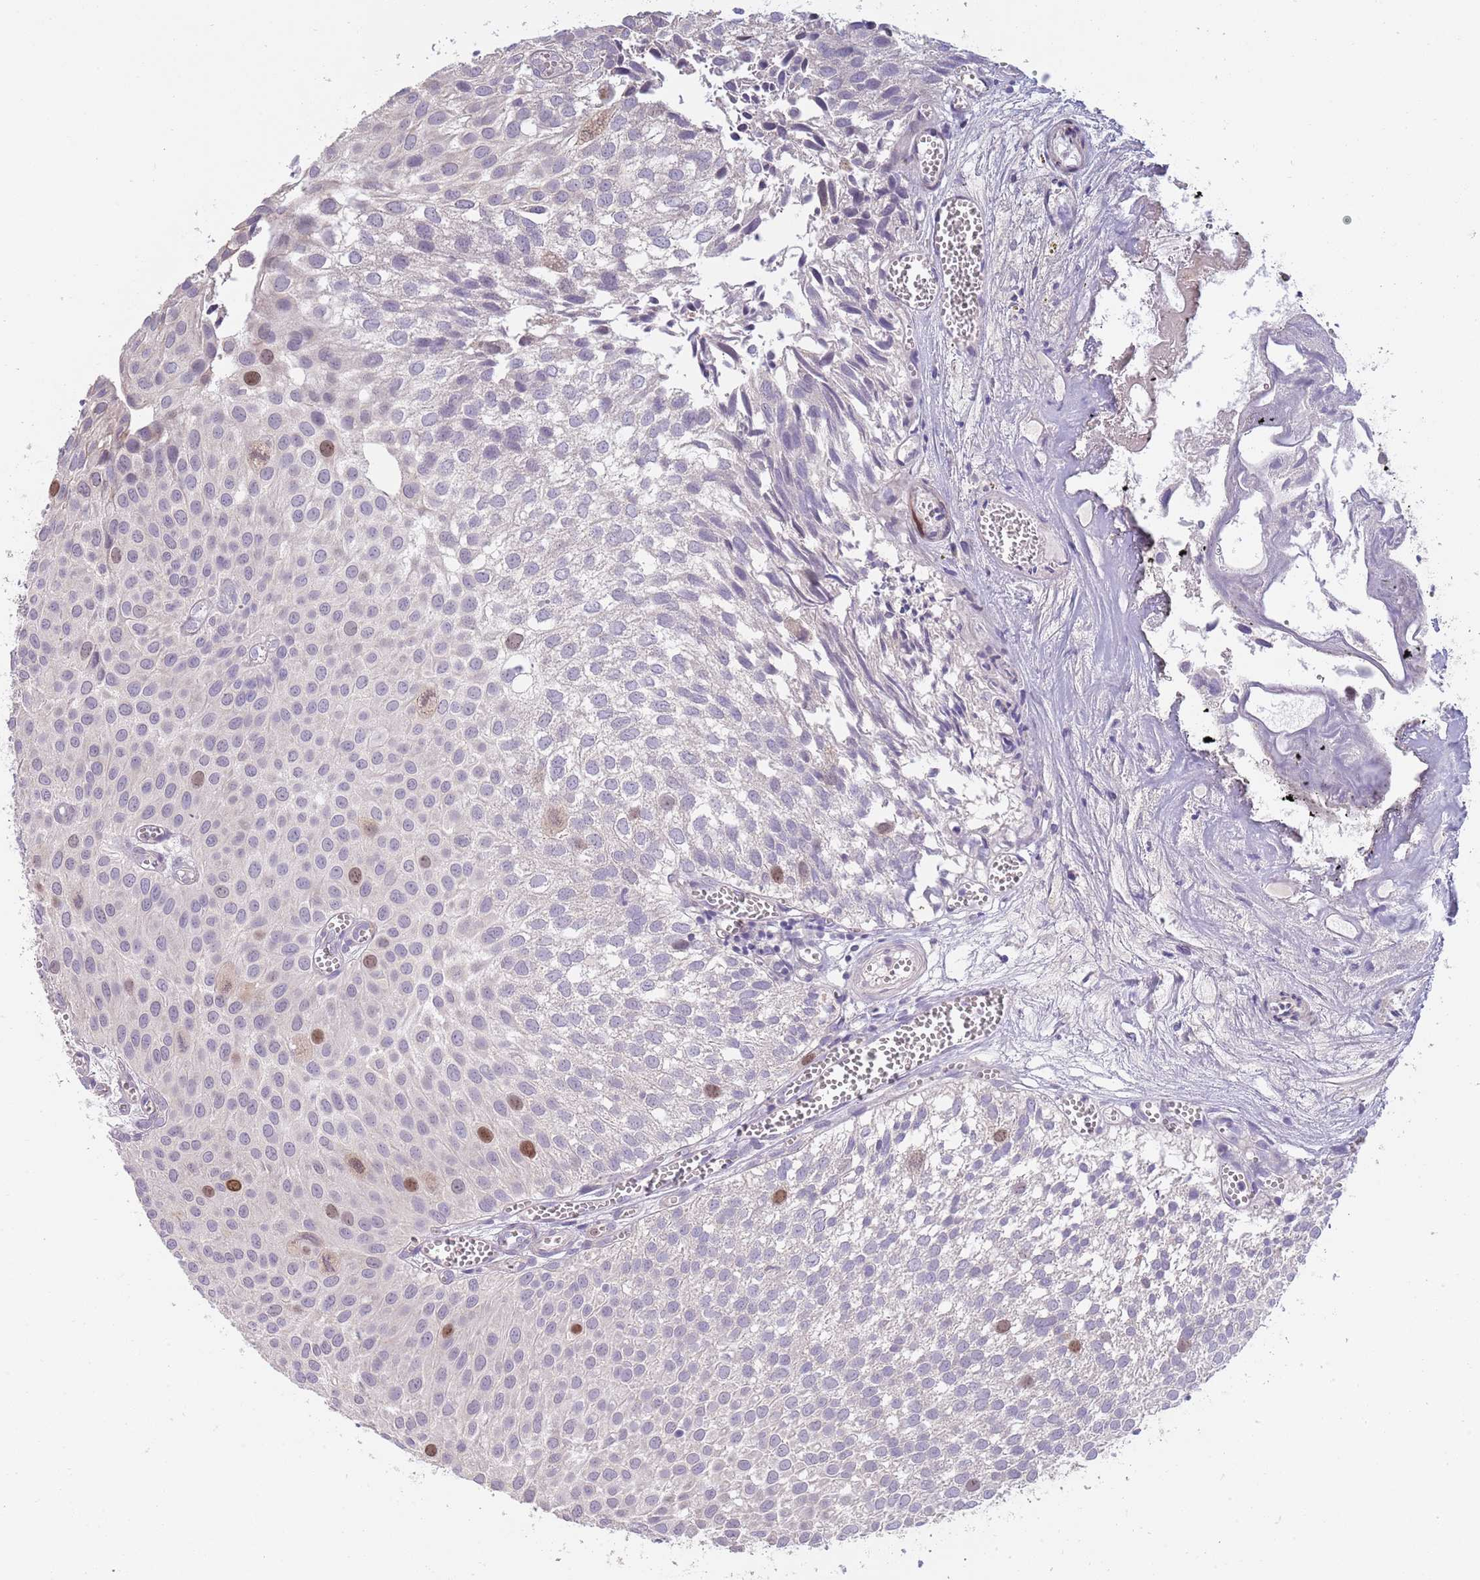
{"staining": {"intensity": "moderate", "quantity": "<25%", "location": "nuclear"}, "tissue": "urothelial cancer", "cell_type": "Tumor cells", "image_type": "cancer", "snomed": [{"axis": "morphology", "description": "Urothelial carcinoma, Low grade"}, {"axis": "topography", "description": "Urinary bladder"}], "caption": "Moderate nuclear positivity is seen in about <25% of tumor cells in urothelial cancer. Using DAB (3,3'-diaminobenzidine) (brown) and hematoxylin (blue) stains, captured at high magnification using brightfield microscopy.", "gene": "PIMREG", "patient": {"sex": "male", "age": 88}}